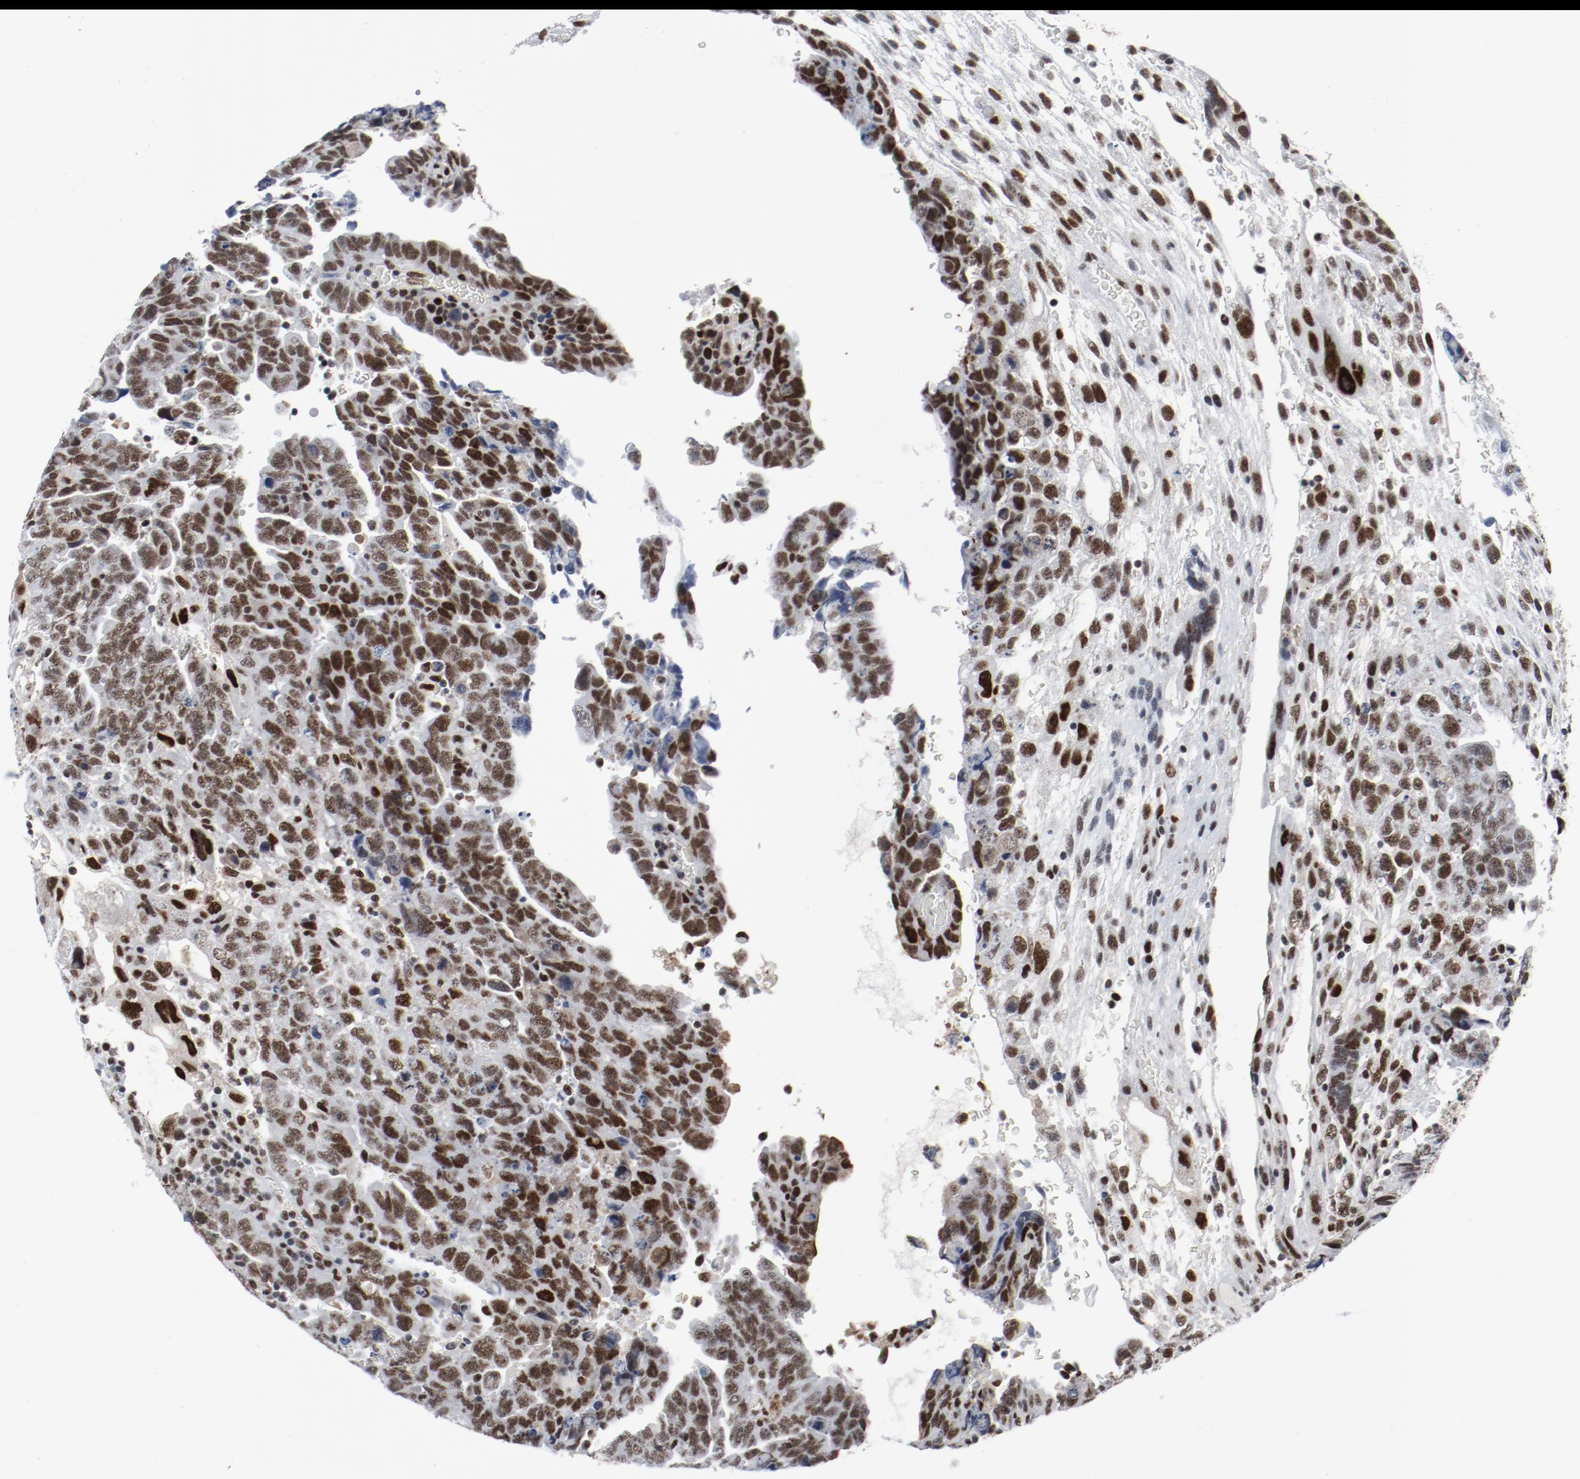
{"staining": {"intensity": "moderate", "quantity": ">75%", "location": "nuclear"}, "tissue": "testis cancer", "cell_type": "Tumor cells", "image_type": "cancer", "snomed": [{"axis": "morphology", "description": "Carcinoma, Embryonal, NOS"}, {"axis": "topography", "description": "Testis"}], "caption": "An image of human testis cancer stained for a protein demonstrates moderate nuclear brown staining in tumor cells.", "gene": "JMJD6", "patient": {"sex": "male", "age": 28}}